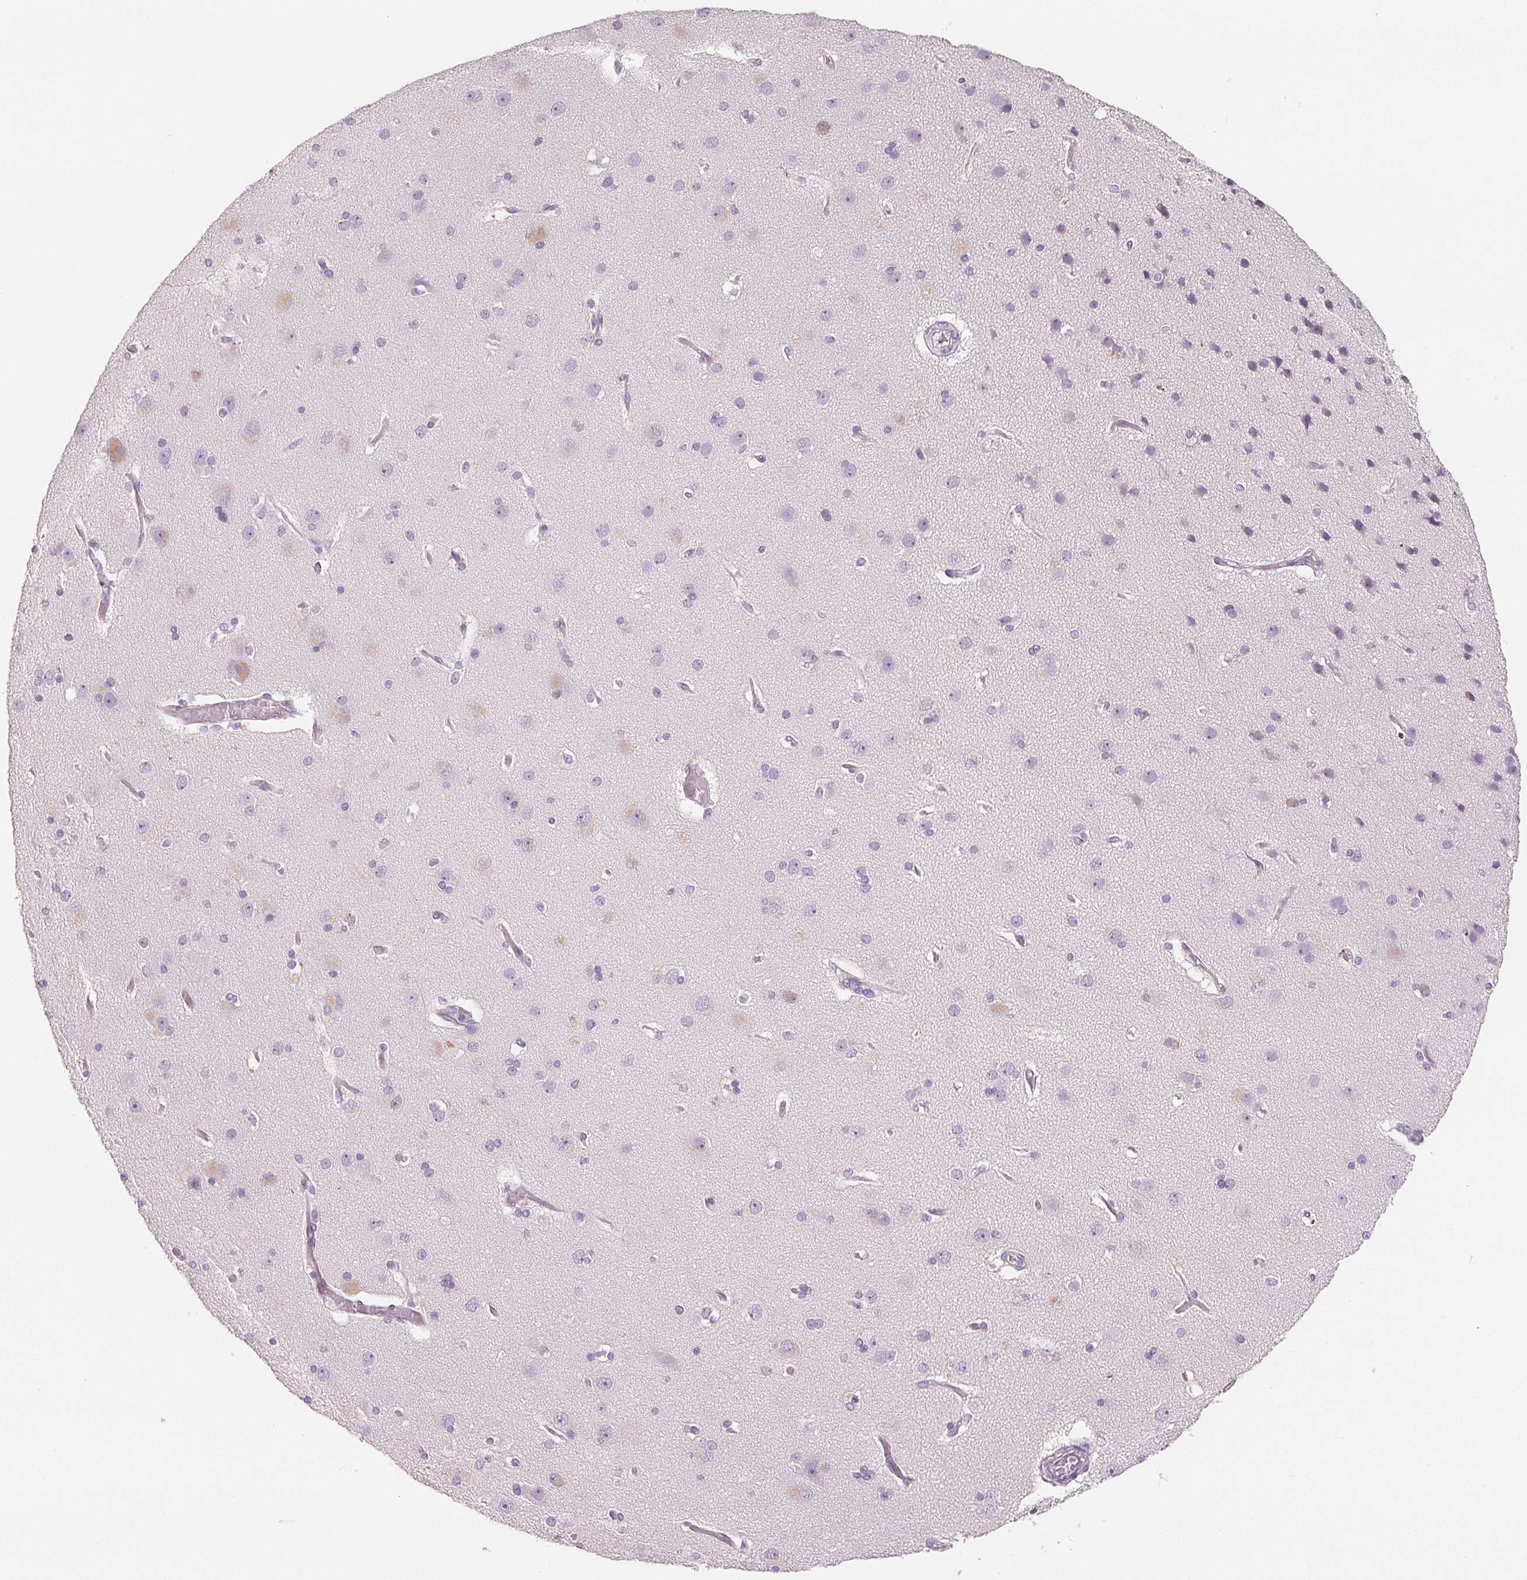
{"staining": {"intensity": "negative", "quantity": "none", "location": "none"}, "tissue": "cerebral cortex", "cell_type": "Endothelial cells", "image_type": "normal", "snomed": [{"axis": "morphology", "description": "Normal tissue, NOS"}, {"axis": "morphology", "description": "Glioma, malignant, High grade"}, {"axis": "topography", "description": "Cerebral cortex"}], "caption": "This is an IHC photomicrograph of unremarkable human cerebral cortex. There is no positivity in endothelial cells.", "gene": "CD69", "patient": {"sex": "male", "age": 71}}